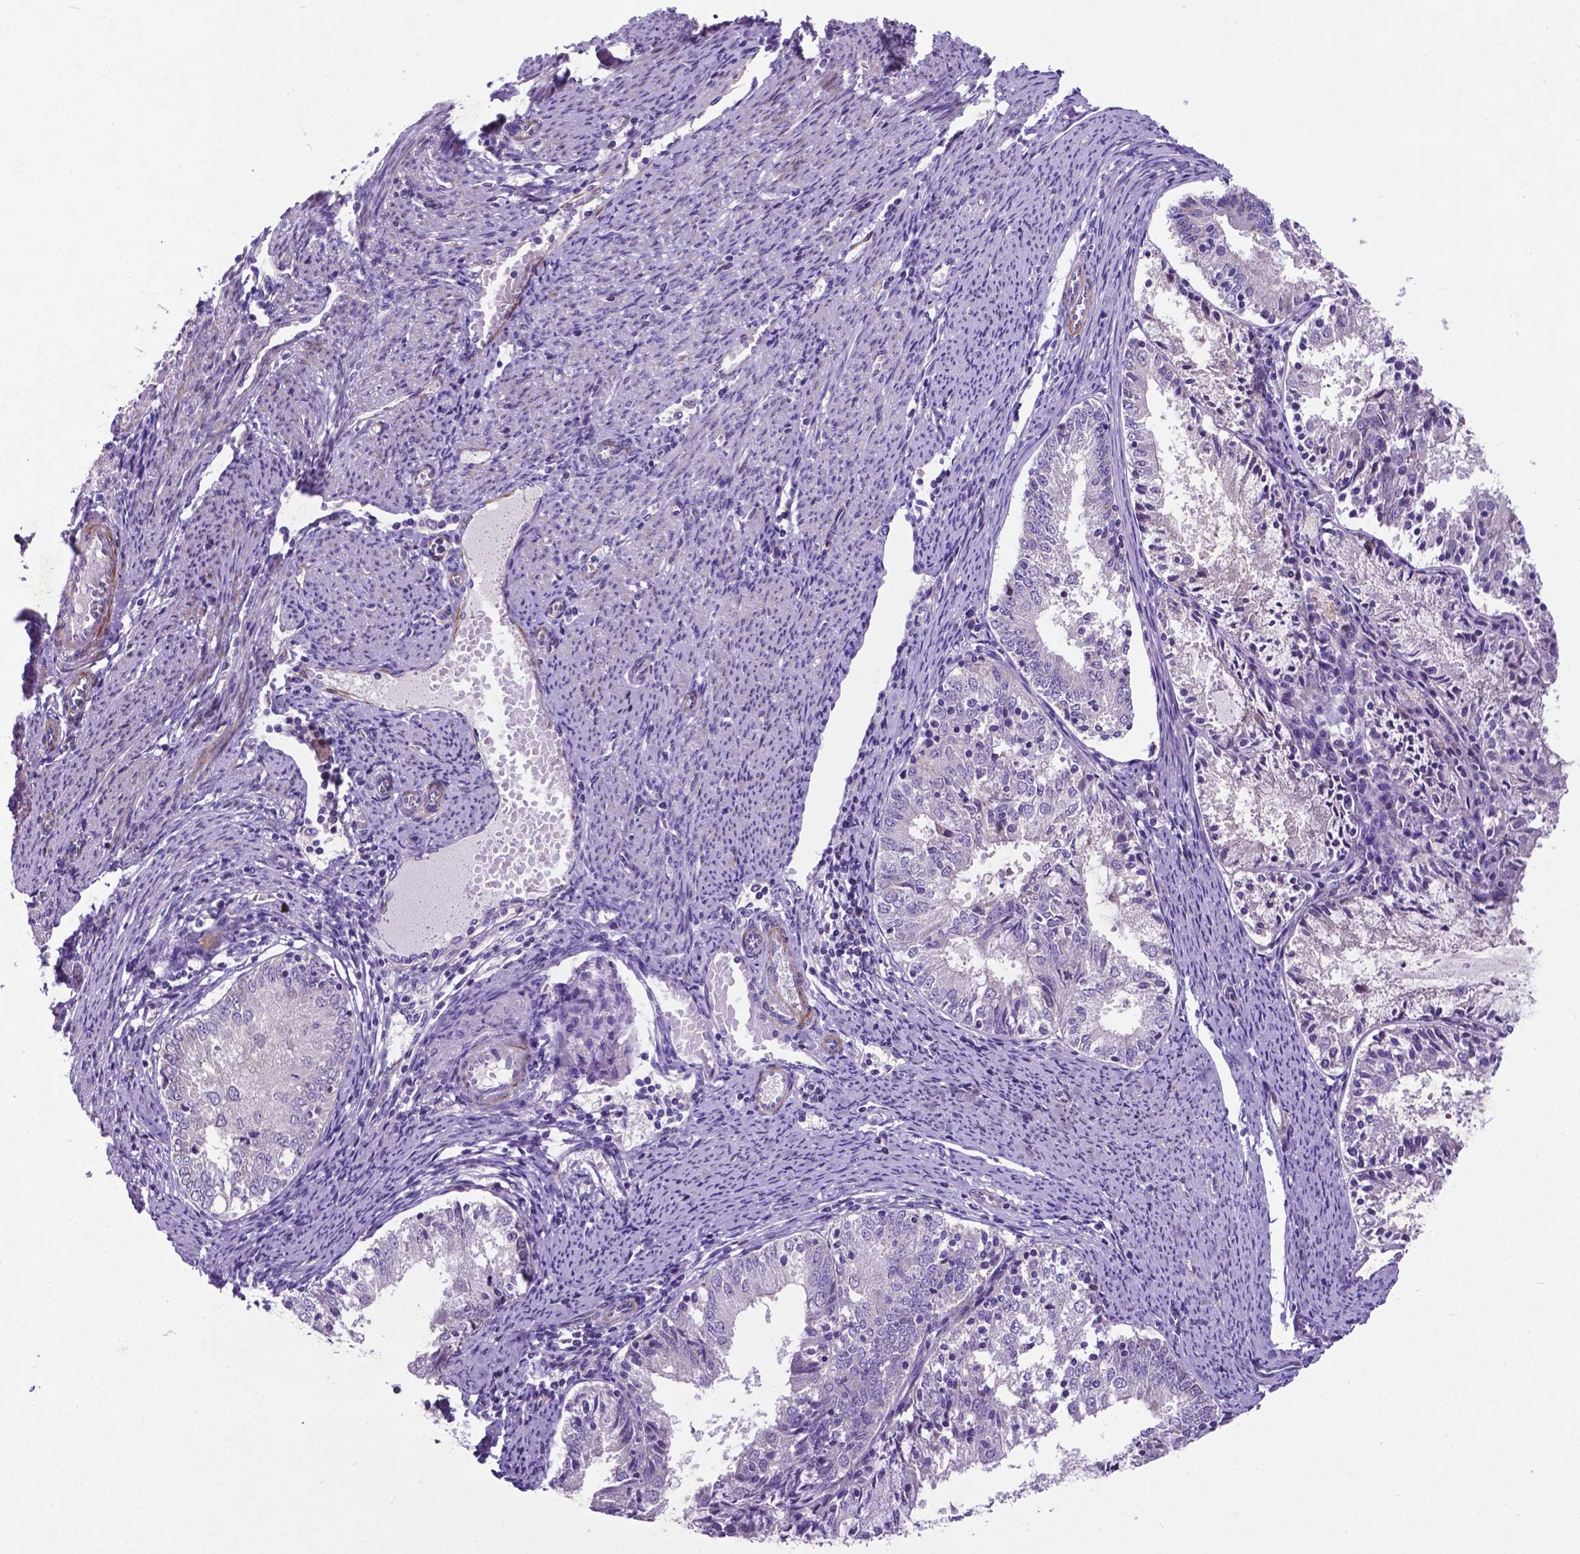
{"staining": {"intensity": "negative", "quantity": "none", "location": "none"}, "tissue": "endometrial cancer", "cell_type": "Tumor cells", "image_type": "cancer", "snomed": [{"axis": "morphology", "description": "Adenocarcinoma, NOS"}, {"axis": "topography", "description": "Endometrium"}], "caption": "DAB immunohistochemical staining of endometrial cancer displays no significant expression in tumor cells.", "gene": "PFKFB4", "patient": {"sex": "female", "age": 57}}